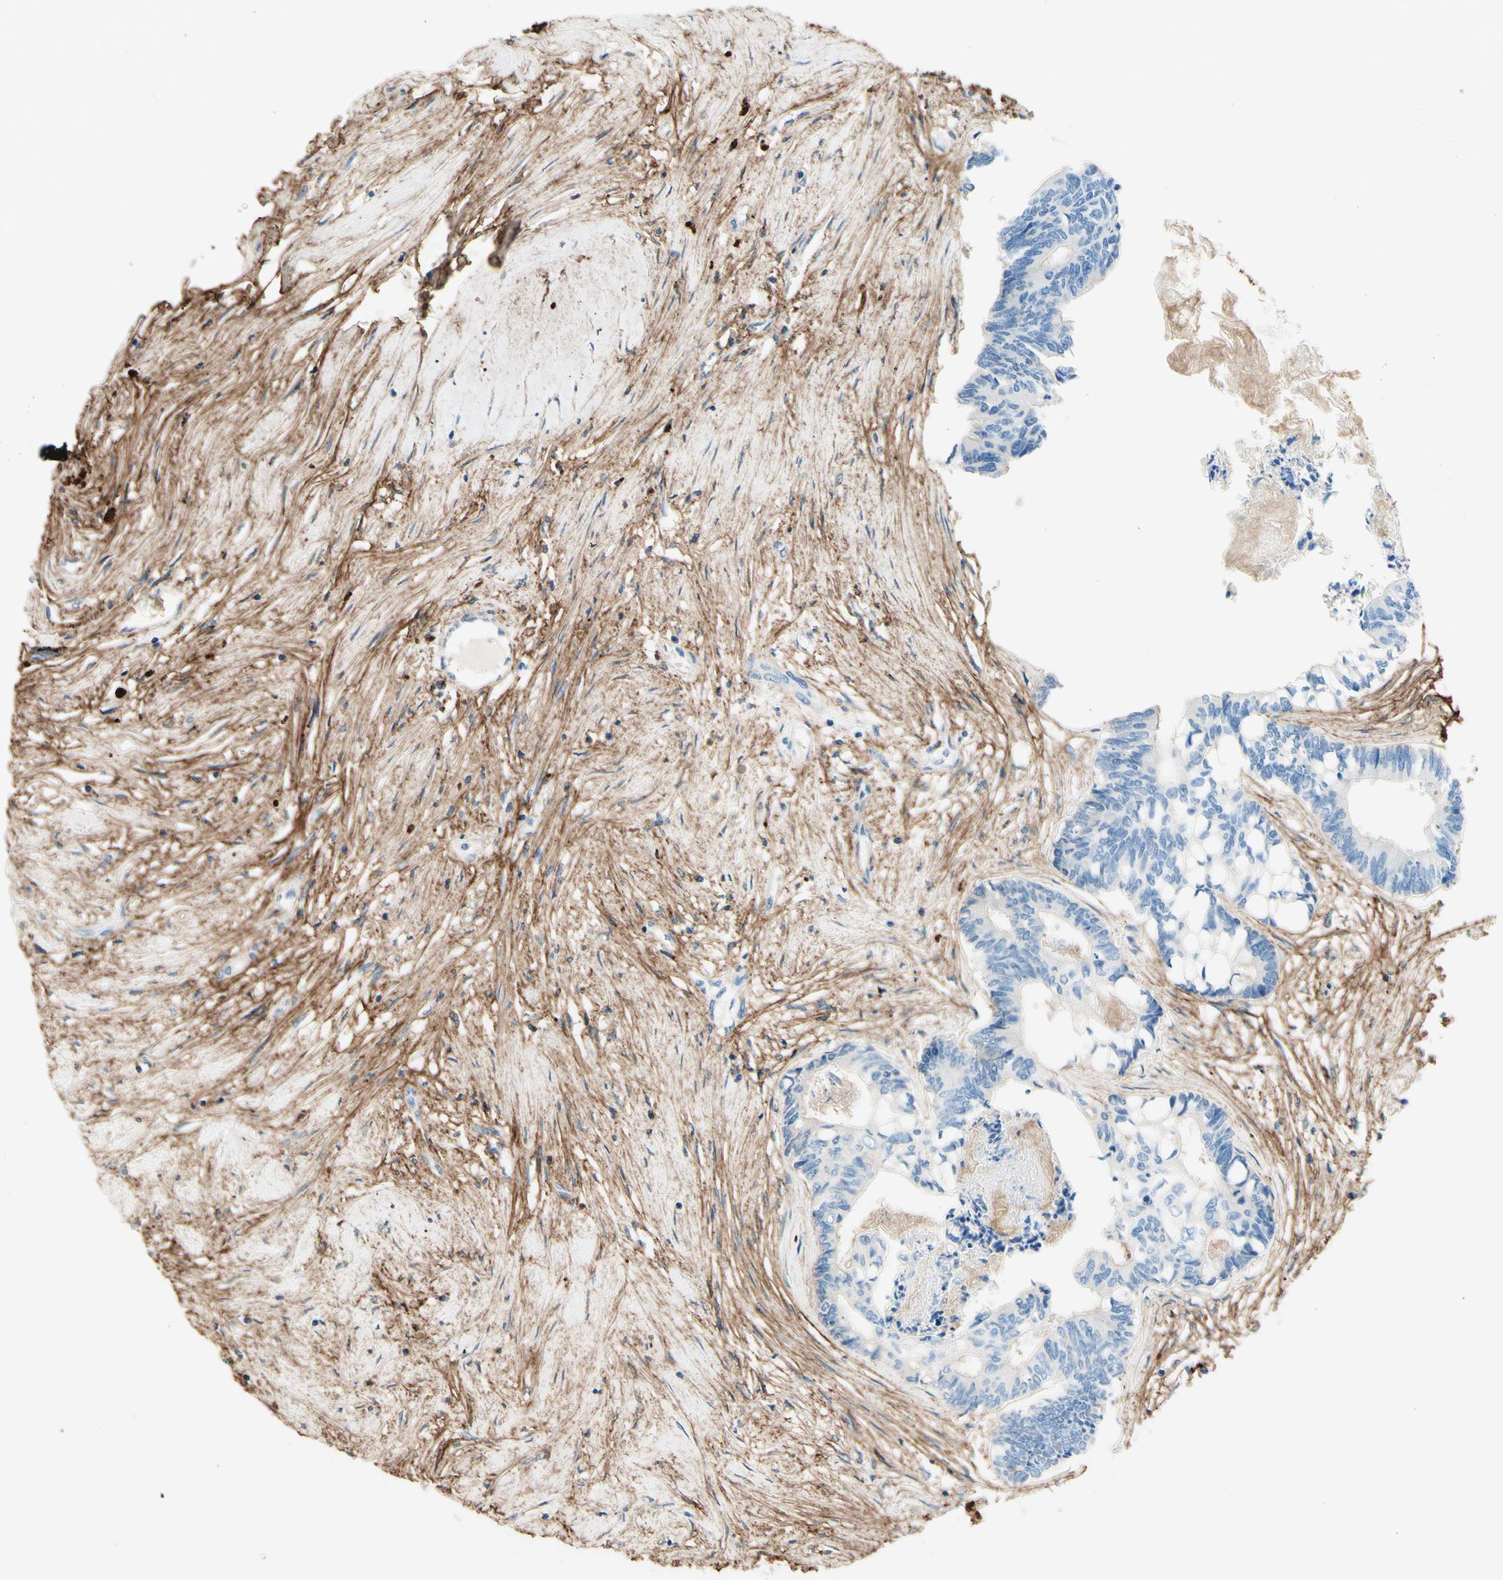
{"staining": {"intensity": "negative", "quantity": "none", "location": "none"}, "tissue": "colorectal cancer", "cell_type": "Tumor cells", "image_type": "cancer", "snomed": [{"axis": "morphology", "description": "Adenocarcinoma, NOS"}, {"axis": "topography", "description": "Rectum"}], "caption": "Immunohistochemical staining of colorectal adenocarcinoma exhibits no significant expression in tumor cells.", "gene": "MFAP5", "patient": {"sex": "male", "age": 63}}